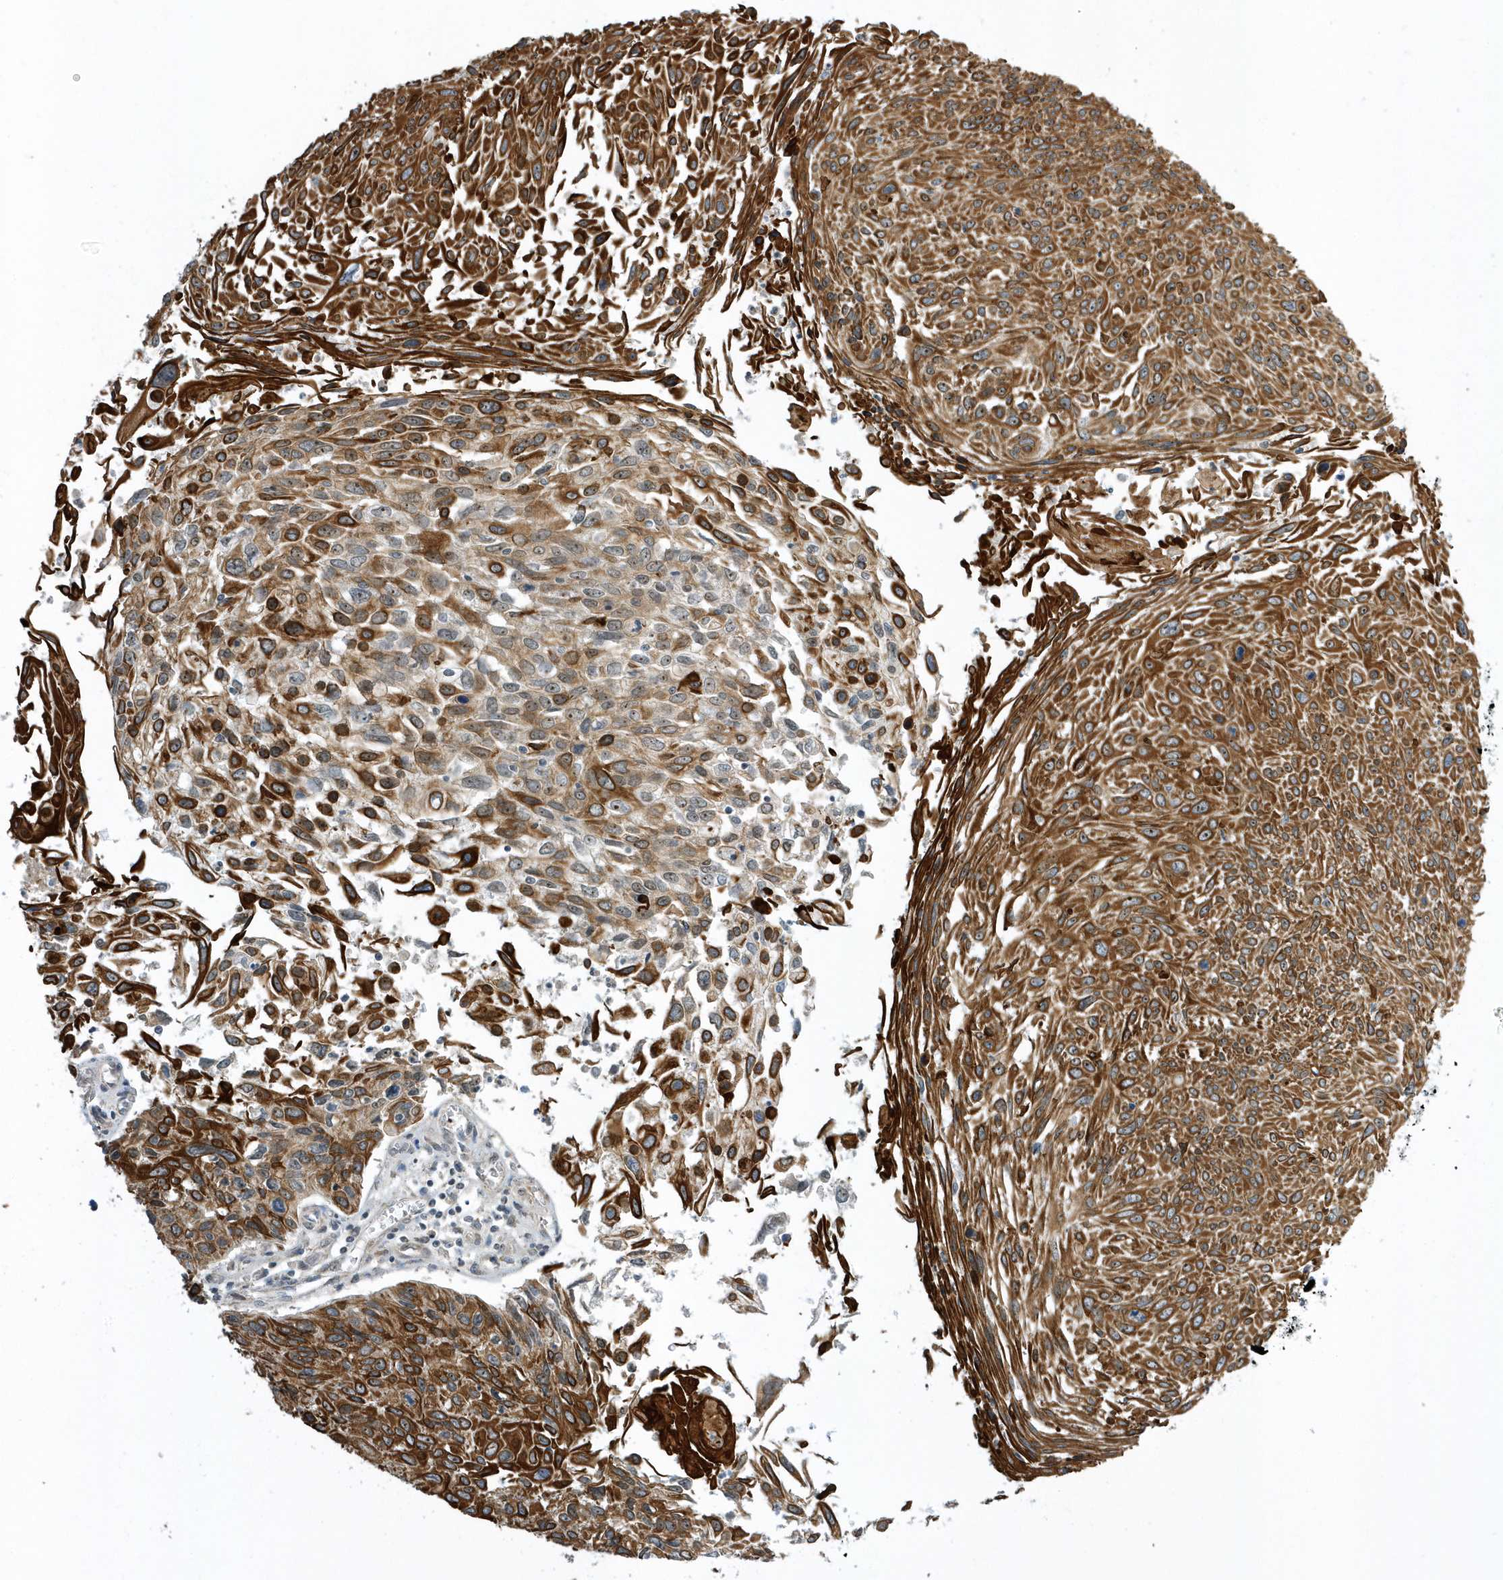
{"staining": {"intensity": "moderate", "quantity": ">75%", "location": "cytoplasmic/membranous"}, "tissue": "cervical cancer", "cell_type": "Tumor cells", "image_type": "cancer", "snomed": [{"axis": "morphology", "description": "Squamous cell carcinoma, NOS"}, {"axis": "topography", "description": "Cervix"}], "caption": "IHC (DAB) staining of human cervical cancer exhibits moderate cytoplasmic/membranous protein staining in approximately >75% of tumor cells. (Stains: DAB (3,3'-diaminobenzidine) in brown, nuclei in blue, Microscopy: brightfield microscopy at high magnification).", "gene": "ZNF740", "patient": {"sex": "female", "age": 51}}